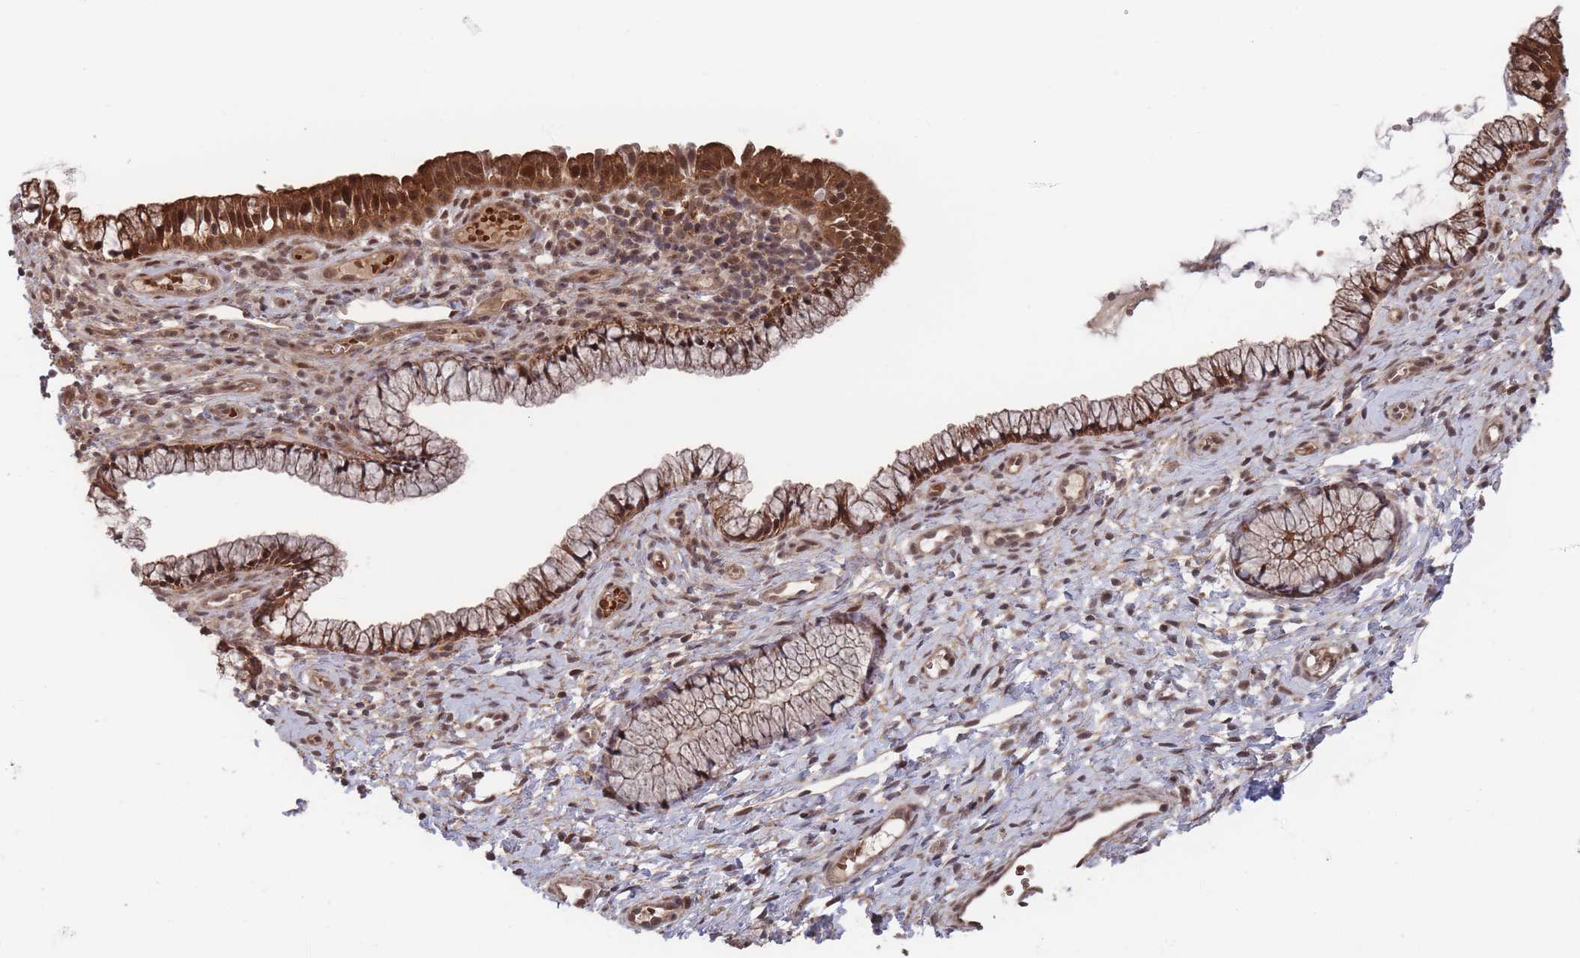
{"staining": {"intensity": "strong", "quantity": ">75%", "location": "cytoplasmic/membranous,nuclear"}, "tissue": "cervix", "cell_type": "Glandular cells", "image_type": "normal", "snomed": [{"axis": "morphology", "description": "Normal tissue, NOS"}, {"axis": "topography", "description": "Cervix"}], "caption": "This histopathology image displays unremarkable cervix stained with immunohistochemistry (IHC) to label a protein in brown. The cytoplasmic/membranous,nuclear of glandular cells show strong positivity for the protein. Nuclei are counter-stained blue.", "gene": "SF3B1", "patient": {"sex": "female", "age": 36}}